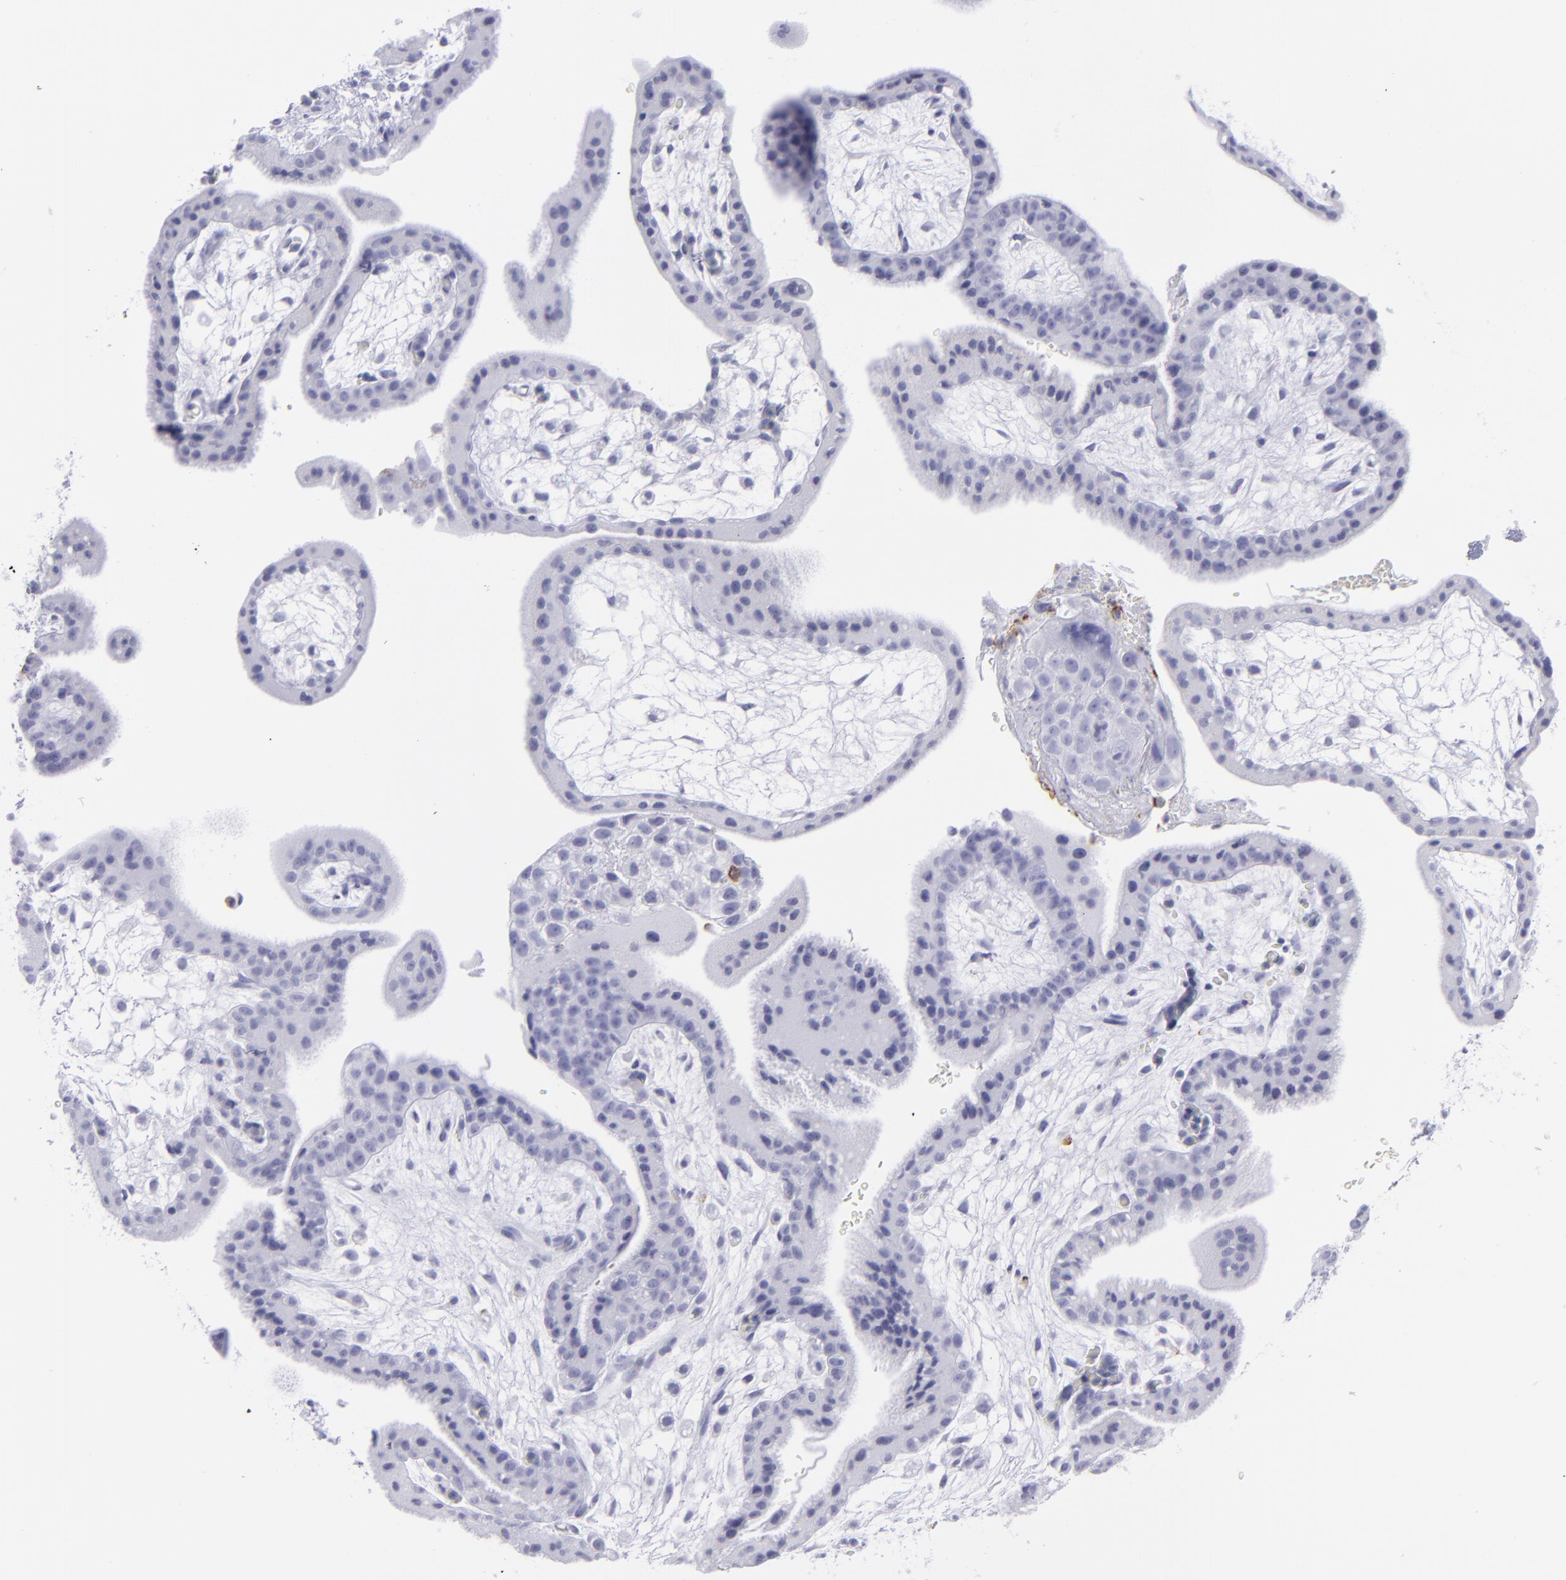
{"staining": {"intensity": "negative", "quantity": "none", "location": "none"}, "tissue": "placenta", "cell_type": "Decidual cells", "image_type": "normal", "snomed": [{"axis": "morphology", "description": "Normal tissue, NOS"}, {"axis": "topography", "description": "Placenta"}], "caption": "Immunohistochemistry of normal human placenta displays no expression in decidual cells. The staining is performed using DAB brown chromogen with nuclei counter-stained in using hematoxylin.", "gene": "SELPLG", "patient": {"sex": "female", "age": 35}}